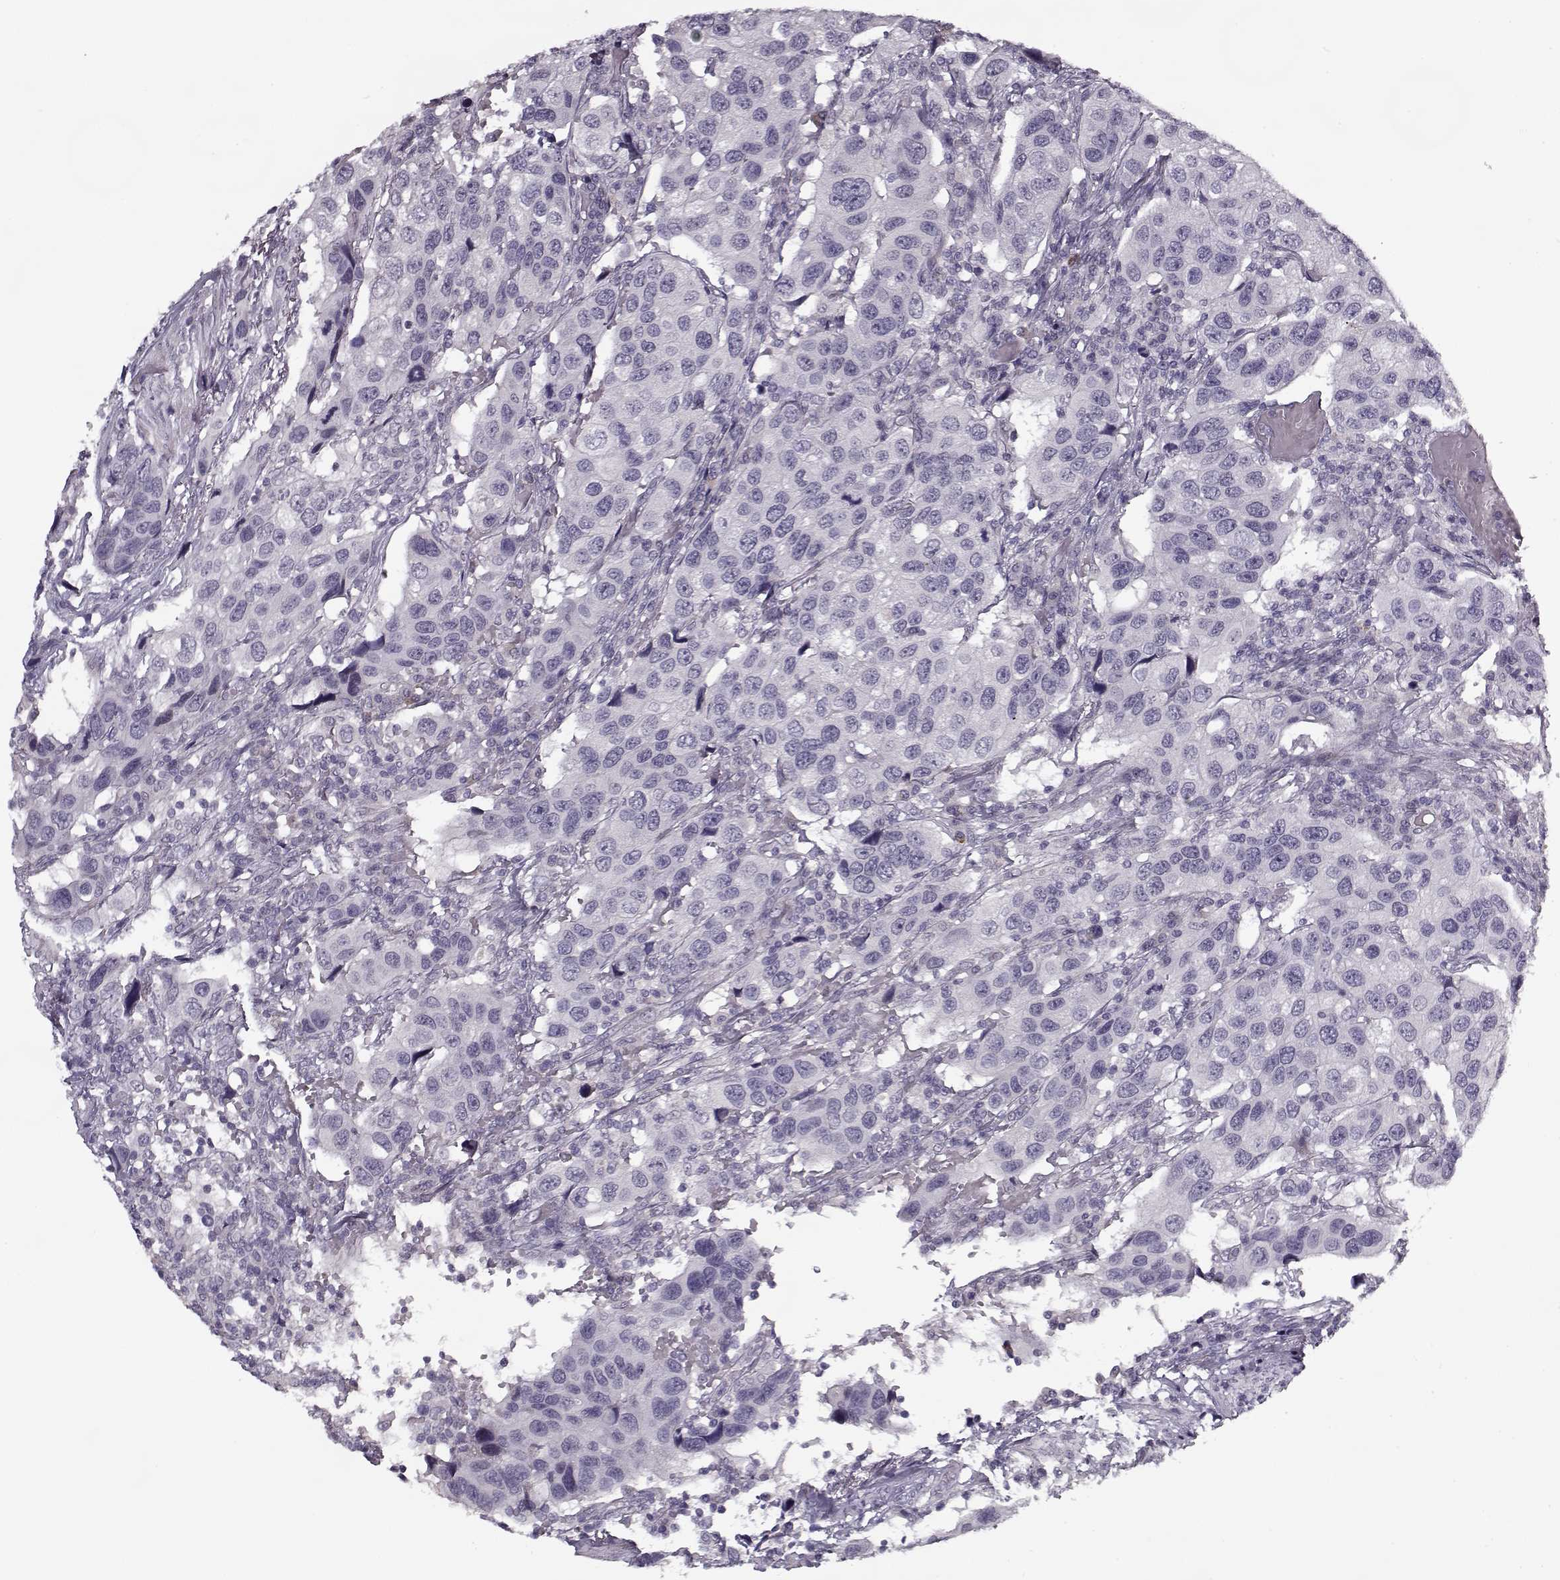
{"staining": {"intensity": "negative", "quantity": "none", "location": "none"}, "tissue": "urothelial cancer", "cell_type": "Tumor cells", "image_type": "cancer", "snomed": [{"axis": "morphology", "description": "Urothelial carcinoma, High grade"}, {"axis": "topography", "description": "Urinary bladder"}], "caption": "This is an immunohistochemistry (IHC) photomicrograph of human high-grade urothelial carcinoma. There is no expression in tumor cells.", "gene": "KRT9", "patient": {"sex": "male", "age": 79}}